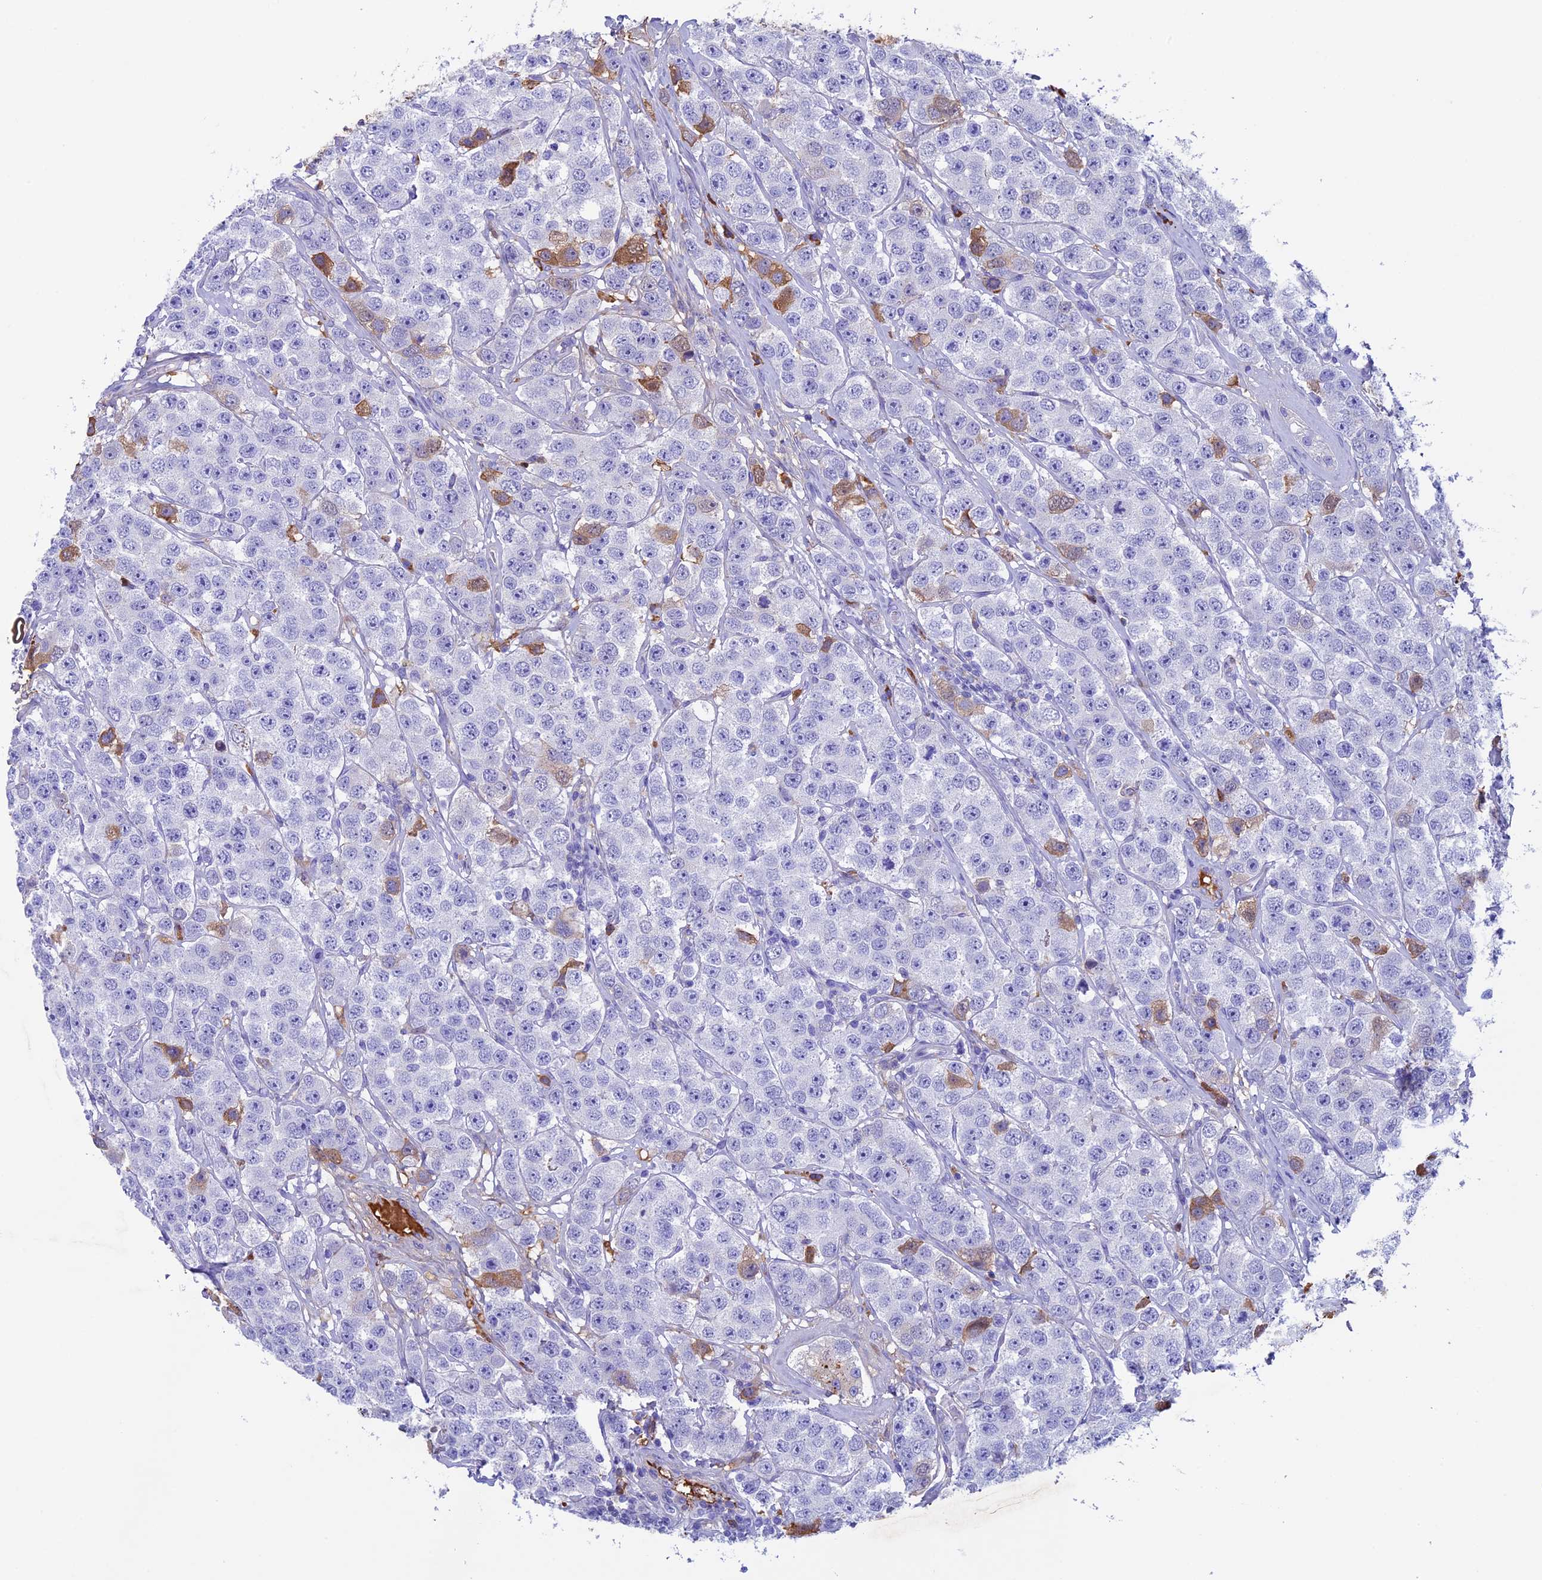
{"staining": {"intensity": "negative", "quantity": "none", "location": "none"}, "tissue": "testis cancer", "cell_type": "Tumor cells", "image_type": "cancer", "snomed": [{"axis": "morphology", "description": "Seminoma, NOS"}, {"axis": "topography", "description": "Testis"}], "caption": "Immunohistochemical staining of seminoma (testis) demonstrates no significant positivity in tumor cells.", "gene": "IGSF6", "patient": {"sex": "male", "age": 28}}